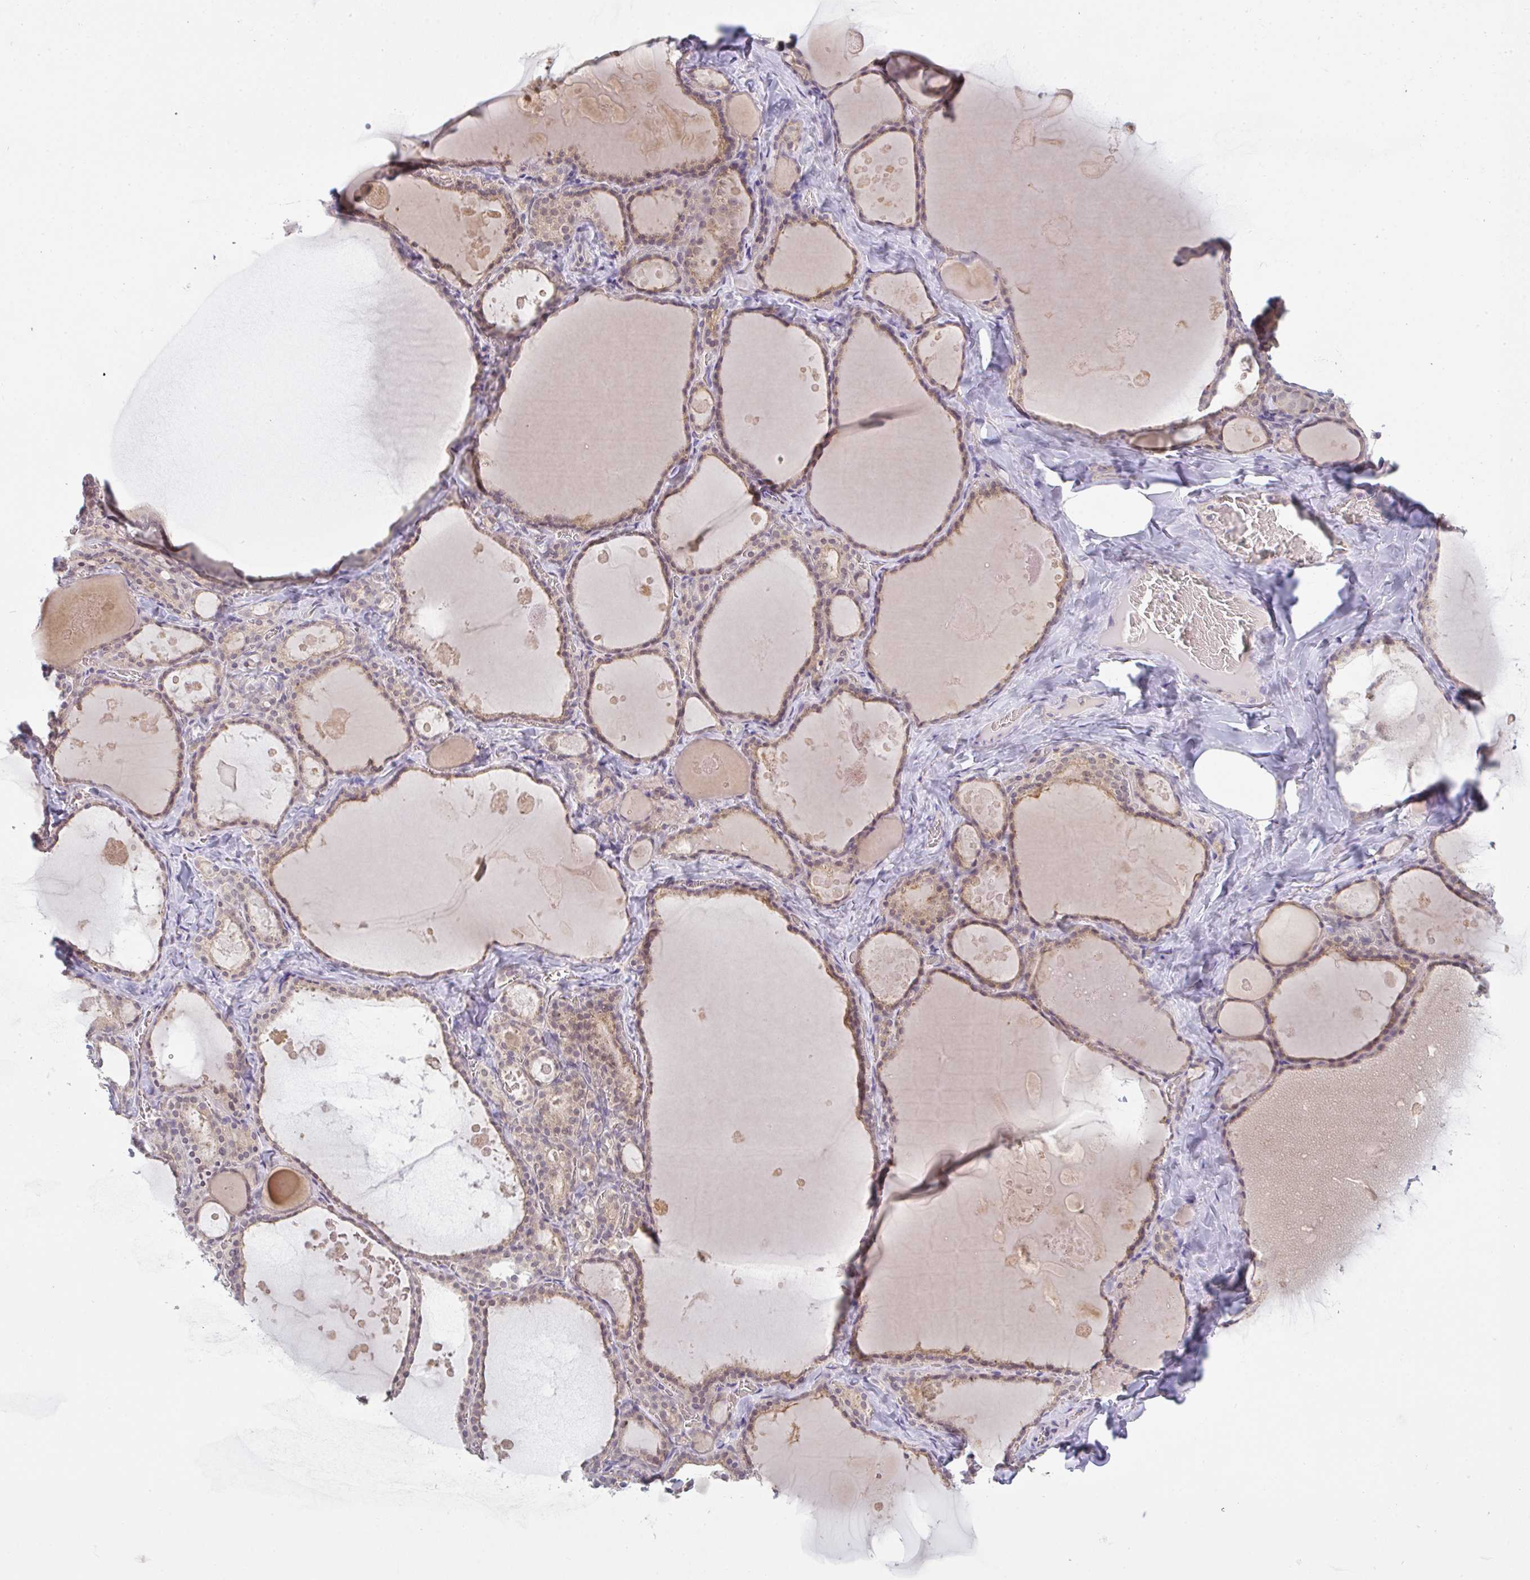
{"staining": {"intensity": "weak", "quantity": ">75%", "location": "cytoplasmic/membranous"}, "tissue": "thyroid gland", "cell_type": "Glandular cells", "image_type": "normal", "snomed": [{"axis": "morphology", "description": "Normal tissue, NOS"}, {"axis": "topography", "description": "Thyroid gland"}], "caption": "Unremarkable thyroid gland shows weak cytoplasmic/membranous expression in approximately >75% of glandular cells The staining was performed using DAB (3,3'-diaminobenzidine), with brown indicating positive protein expression. Nuclei are stained blue with hematoxylin..", "gene": "CSE1L", "patient": {"sex": "male", "age": 56}}